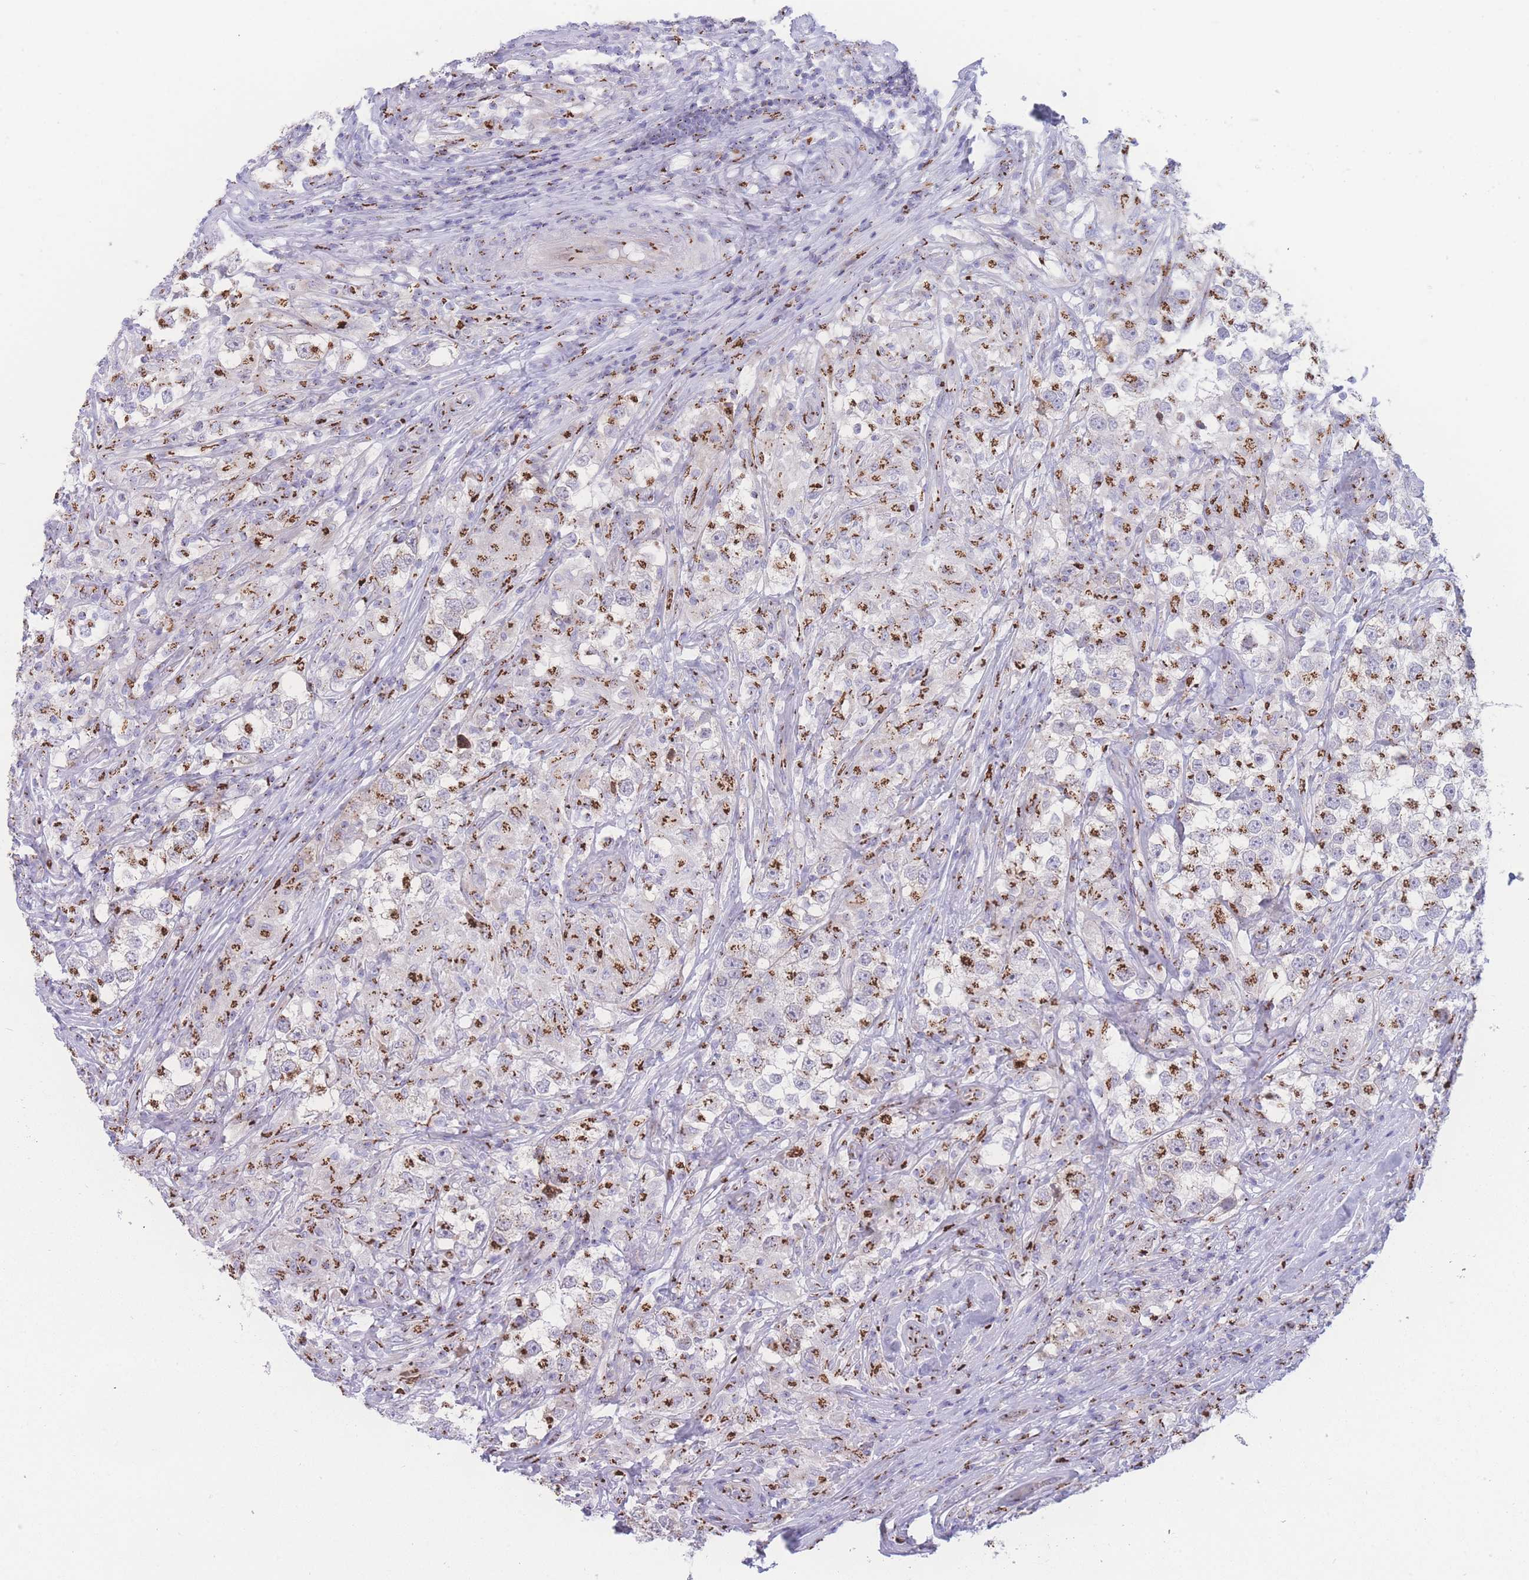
{"staining": {"intensity": "moderate", "quantity": ">75%", "location": "cytoplasmic/membranous"}, "tissue": "testis cancer", "cell_type": "Tumor cells", "image_type": "cancer", "snomed": [{"axis": "morphology", "description": "Seminoma, NOS"}, {"axis": "topography", "description": "Testis"}], "caption": "Moderate cytoplasmic/membranous protein staining is identified in approximately >75% of tumor cells in testis seminoma.", "gene": "GOLM2", "patient": {"sex": "male", "age": 46}}